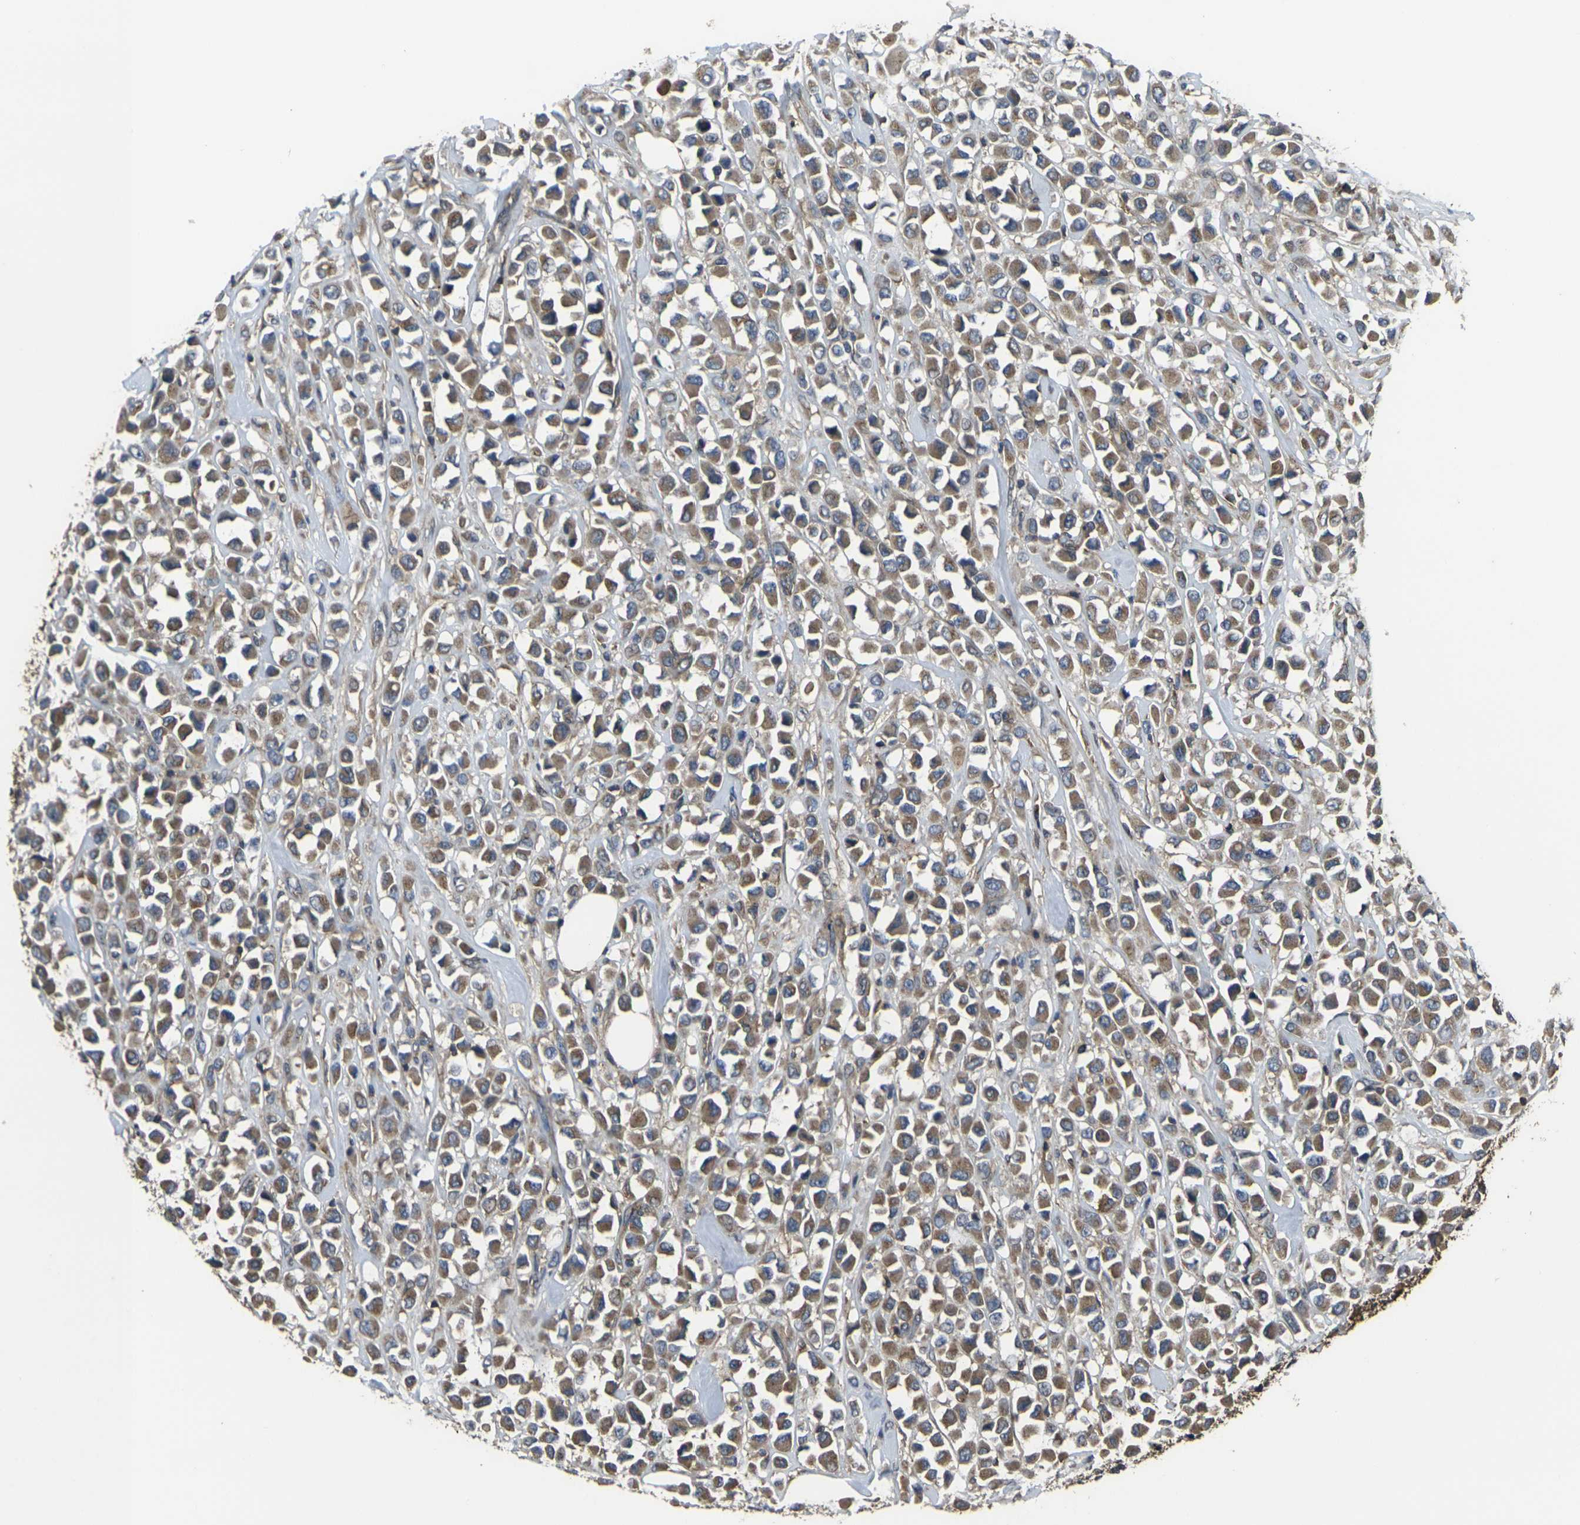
{"staining": {"intensity": "moderate", "quantity": ">75%", "location": "cytoplasmic/membranous"}, "tissue": "breast cancer", "cell_type": "Tumor cells", "image_type": "cancer", "snomed": [{"axis": "morphology", "description": "Duct carcinoma"}, {"axis": "topography", "description": "Breast"}], "caption": "IHC histopathology image of neoplastic tissue: breast cancer (invasive ductal carcinoma) stained using IHC demonstrates medium levels of moderate protein expression localized specifically in the cytoplasmic/membranous of tumor cells, appearing as a cytoplasmic/membranous brown color.", "gene": "PRKACB", "patient": {"sex": "female", "age": 61}}